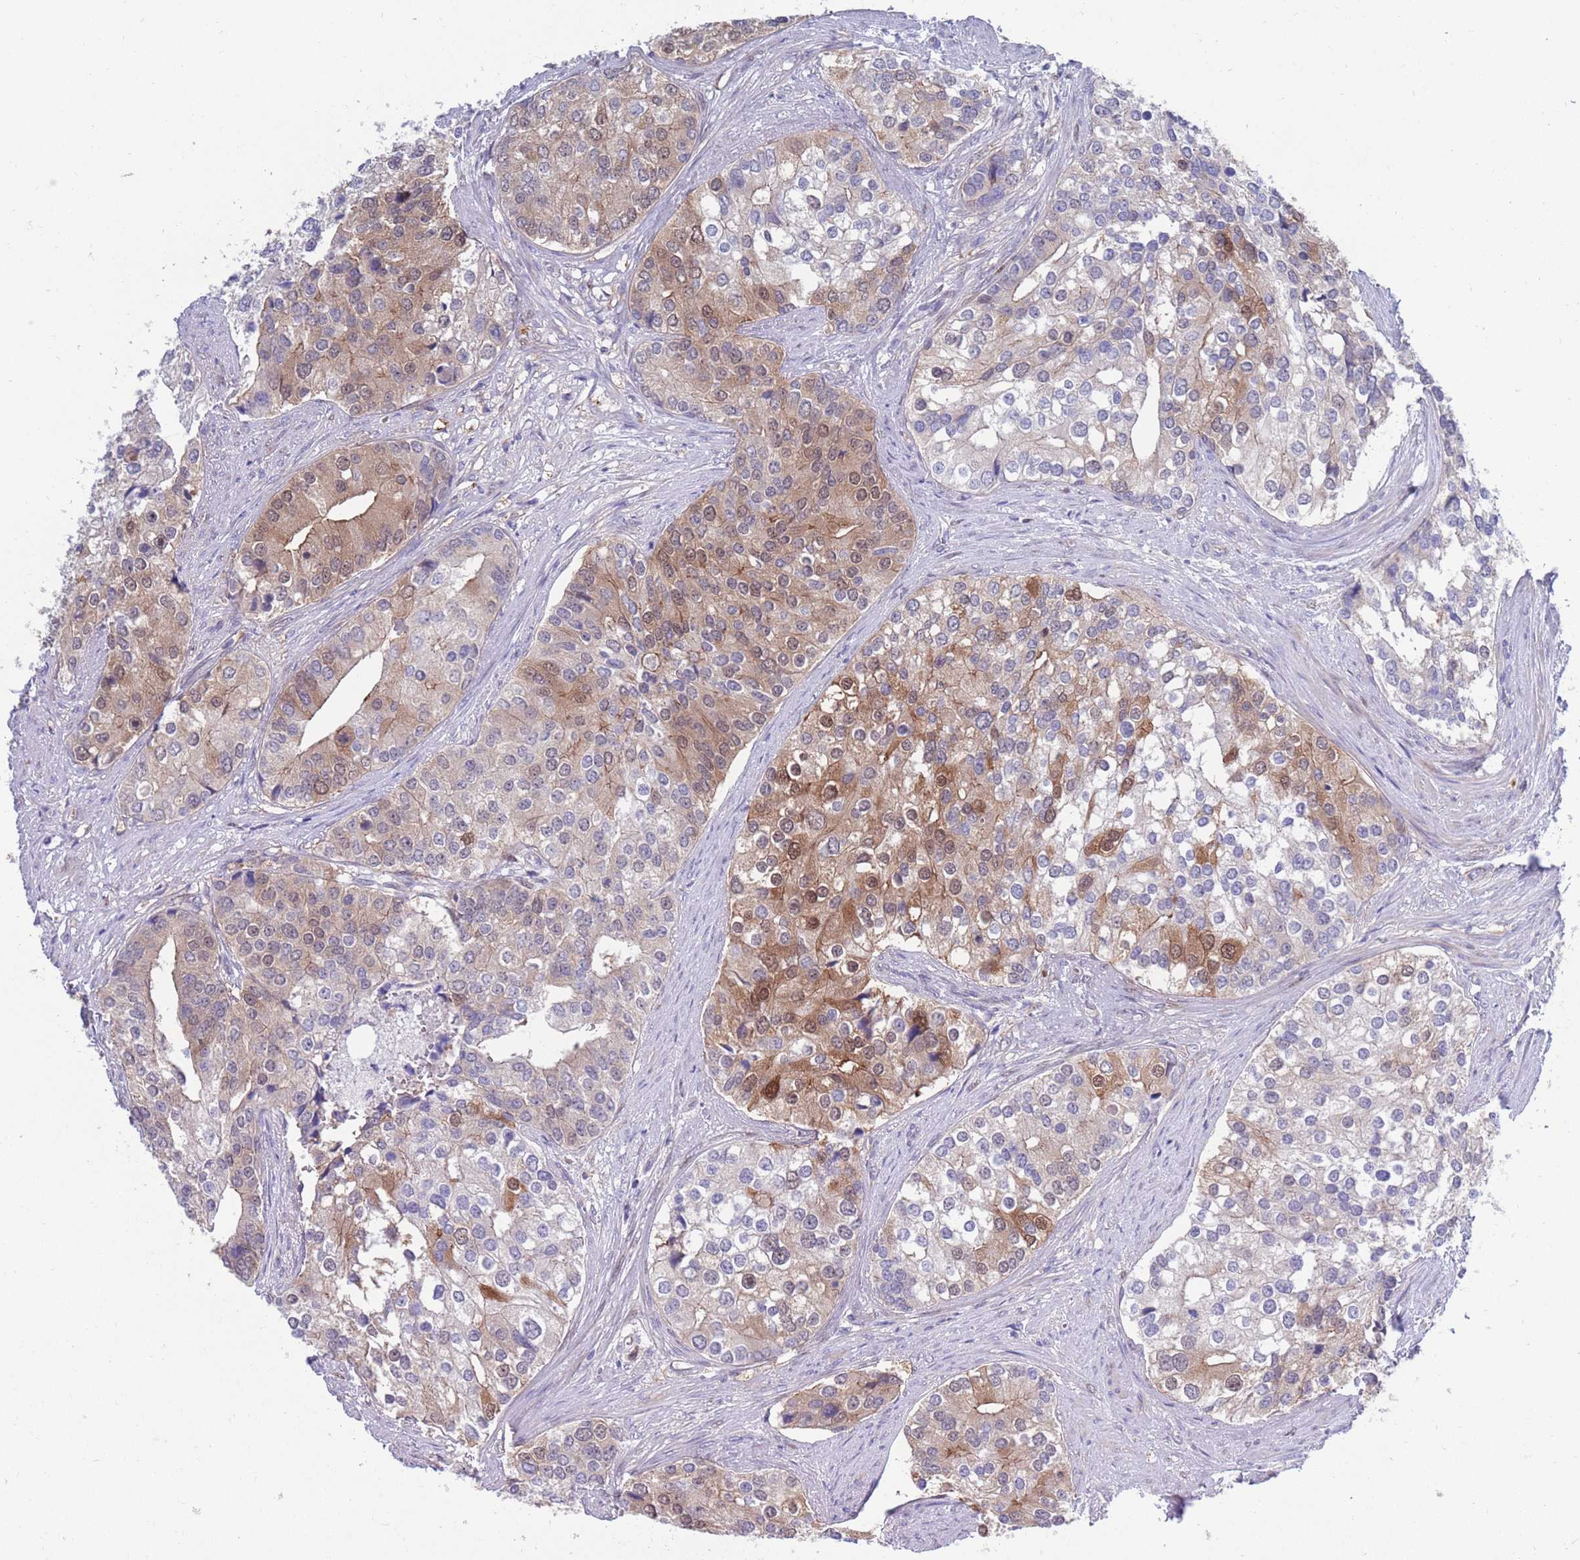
{"staining": {"intensity": "weak", "quantity": "25%-75%", "location": "cytoplasmic/membranous,nuclear"}, "tissue": "prostate cancer", "cell_type": "Tumor cells", "image_type": "cancer", "snomed": [{"axis": "morphology", "description": "Adenocarcinoma, High grade"}, {"axis": "topography", "description": "Prostate"}], "caption": "Immunohistochemical staining of human prostate cancer demonstrates low levels of weak cytoplasmic/membranous and nuclear expression in about 25%-75% of tumor cells.", "gene": "KLHL29", "patient": {"sex": "male", "age": 62}}